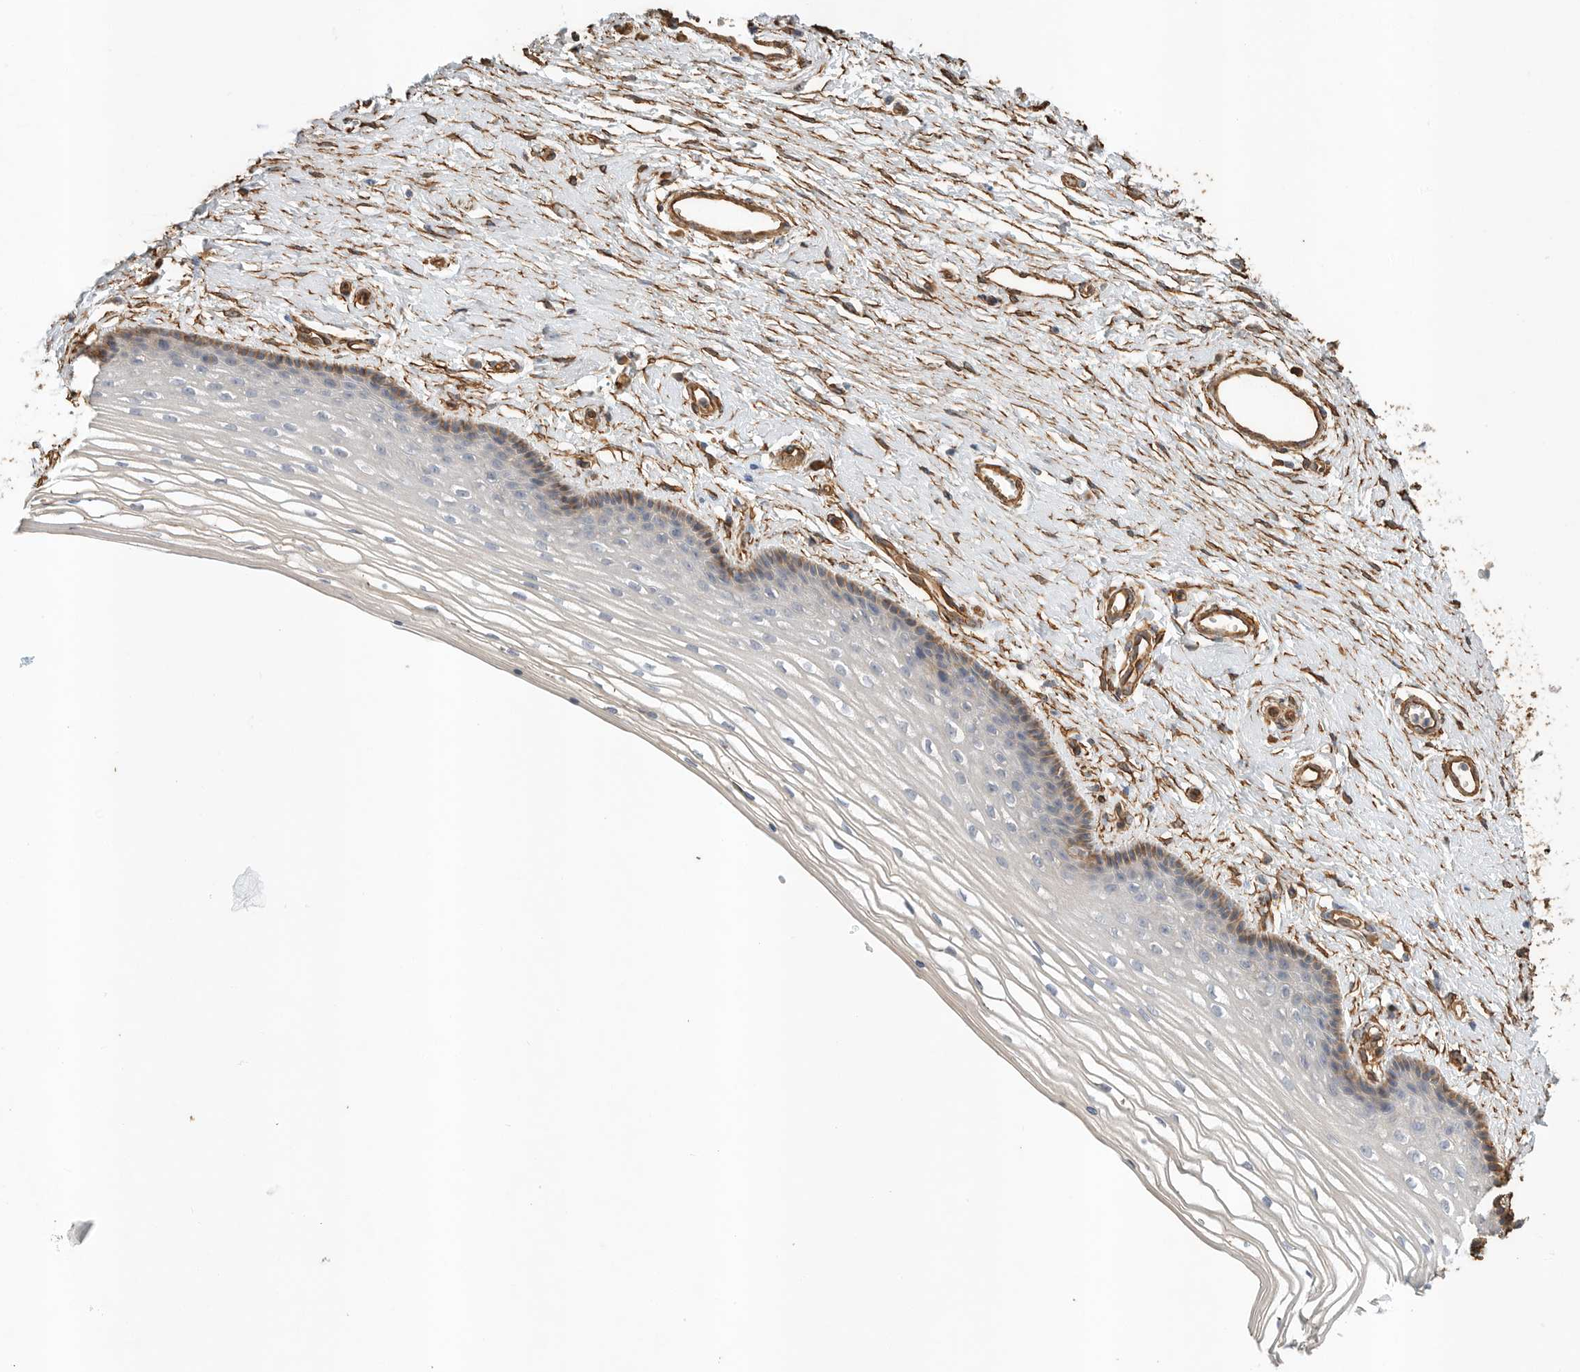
{"staining": {"intensity": "moderate", "quantity": "<25%", "location": "cytoplasmic/membranous"}, "tissue": "vagina", "cell_type": "Squamous epithelial cells", "image_type": "normal", "snomed": [{"axis": "morphology", "description": "Normal tissue, NOS"}, {"axis": "topography", "description": "Vagina"}], "caption": "Approximately <25% of squamous epithelial cells in normal vagina reveal moderate cytoplasmic/membranous protein expression as visualized by brown immunohistochemical staining.", "gene": "JMJD4", "patient": {"sex": "female", "age": 46}}